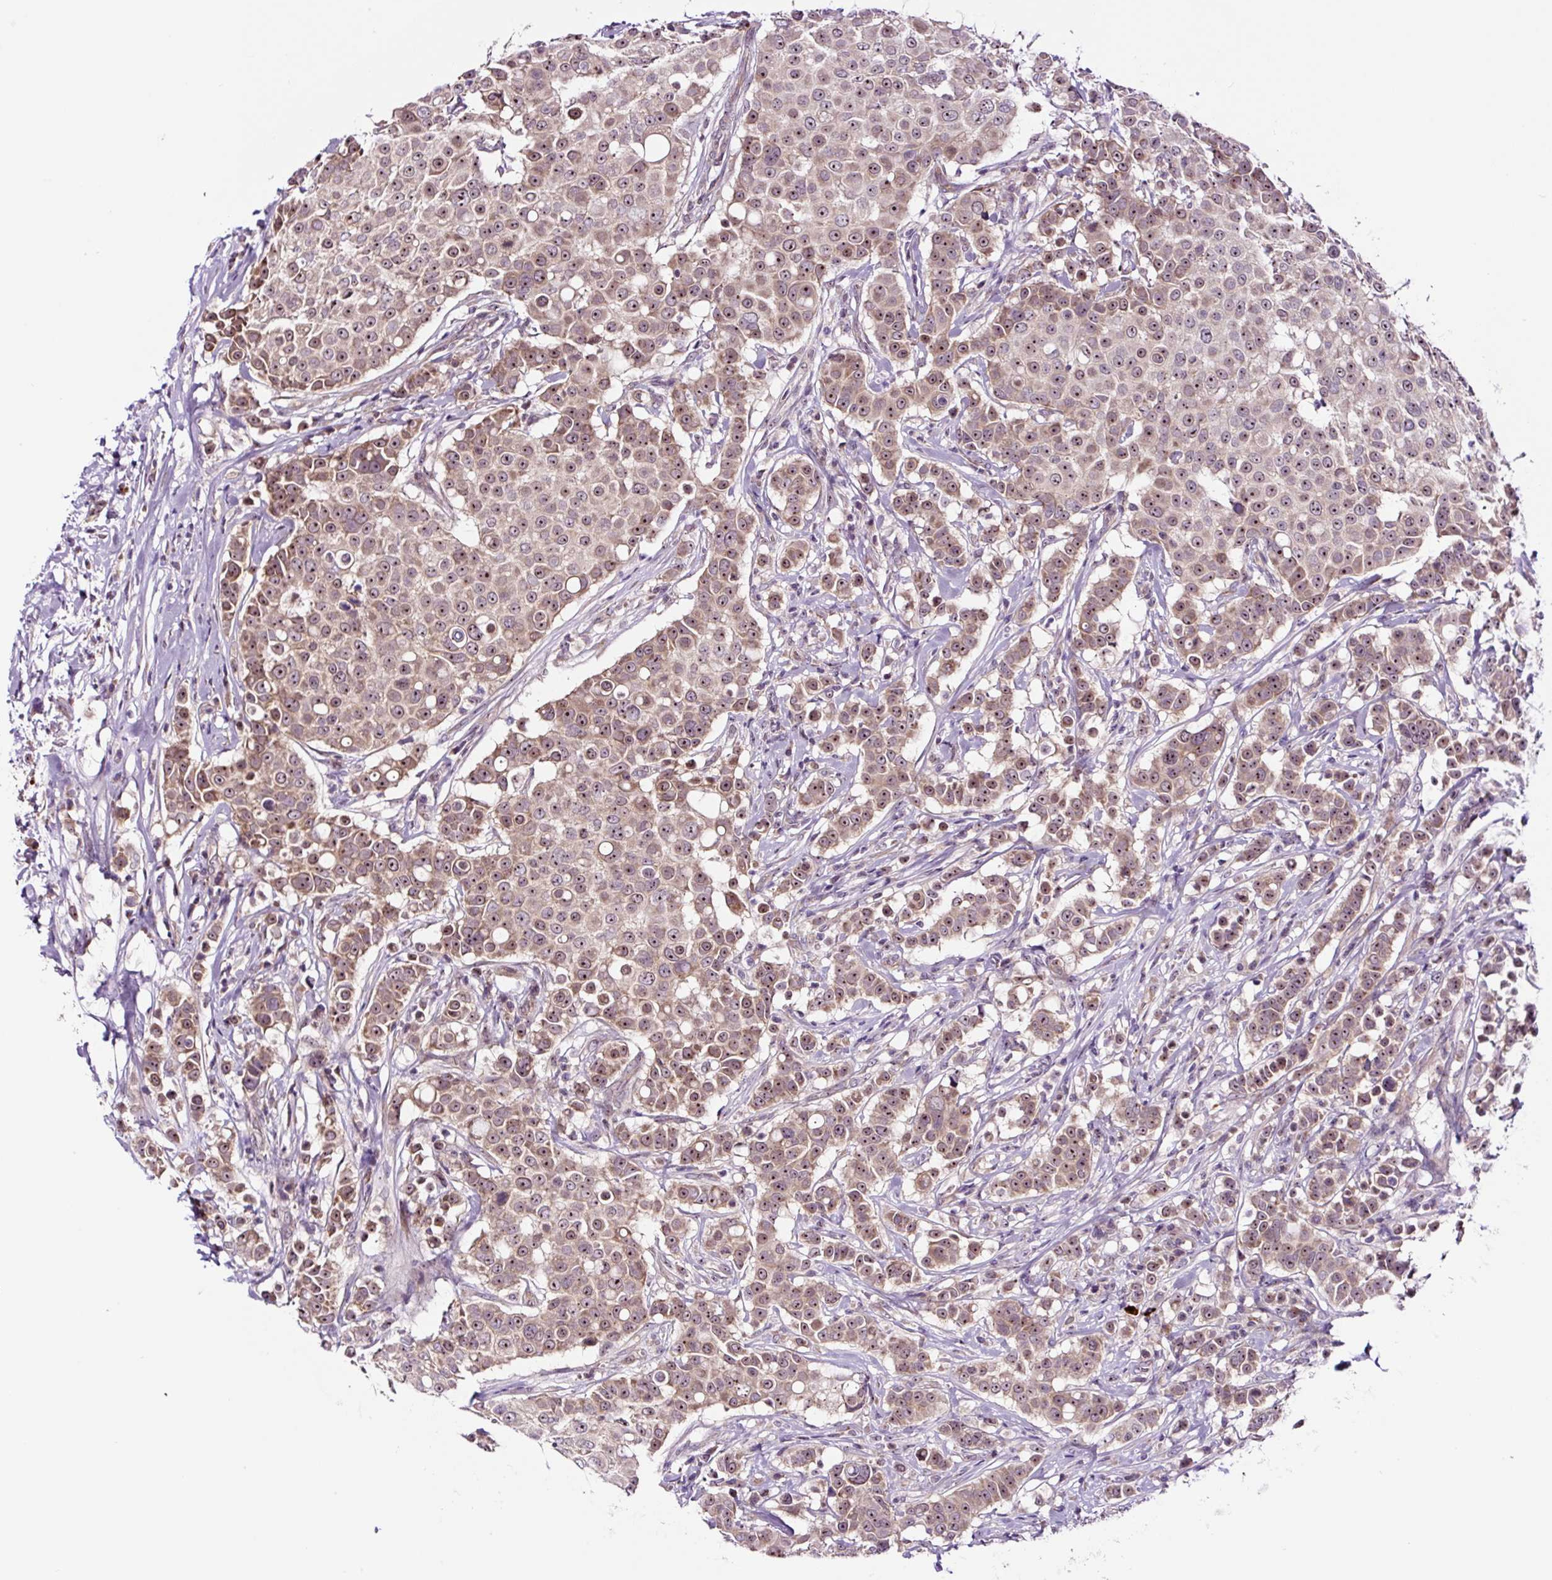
{"staining": {"intensity": "moderate", "quantity": ">75%", "location": "cytoplasmic/membranous,nuclear"}, "tissue": "breast cancer", "cell_type": "Tumor cells", "image_type": "cancer", "snomed": [{"axis": "morphology", "description": "Duct carcinoma"}, {"axis": "topography", "description": "Breast"}], "caption": "Protein analysis of breast cancer (invasive ductal carcinoma) tissue displays moderate cytoplasmic/membranous and nuclear positivity in about >75% of tumor cells.", "gene": "NOM1", "patient": {"sex": "female", "age": 27}}